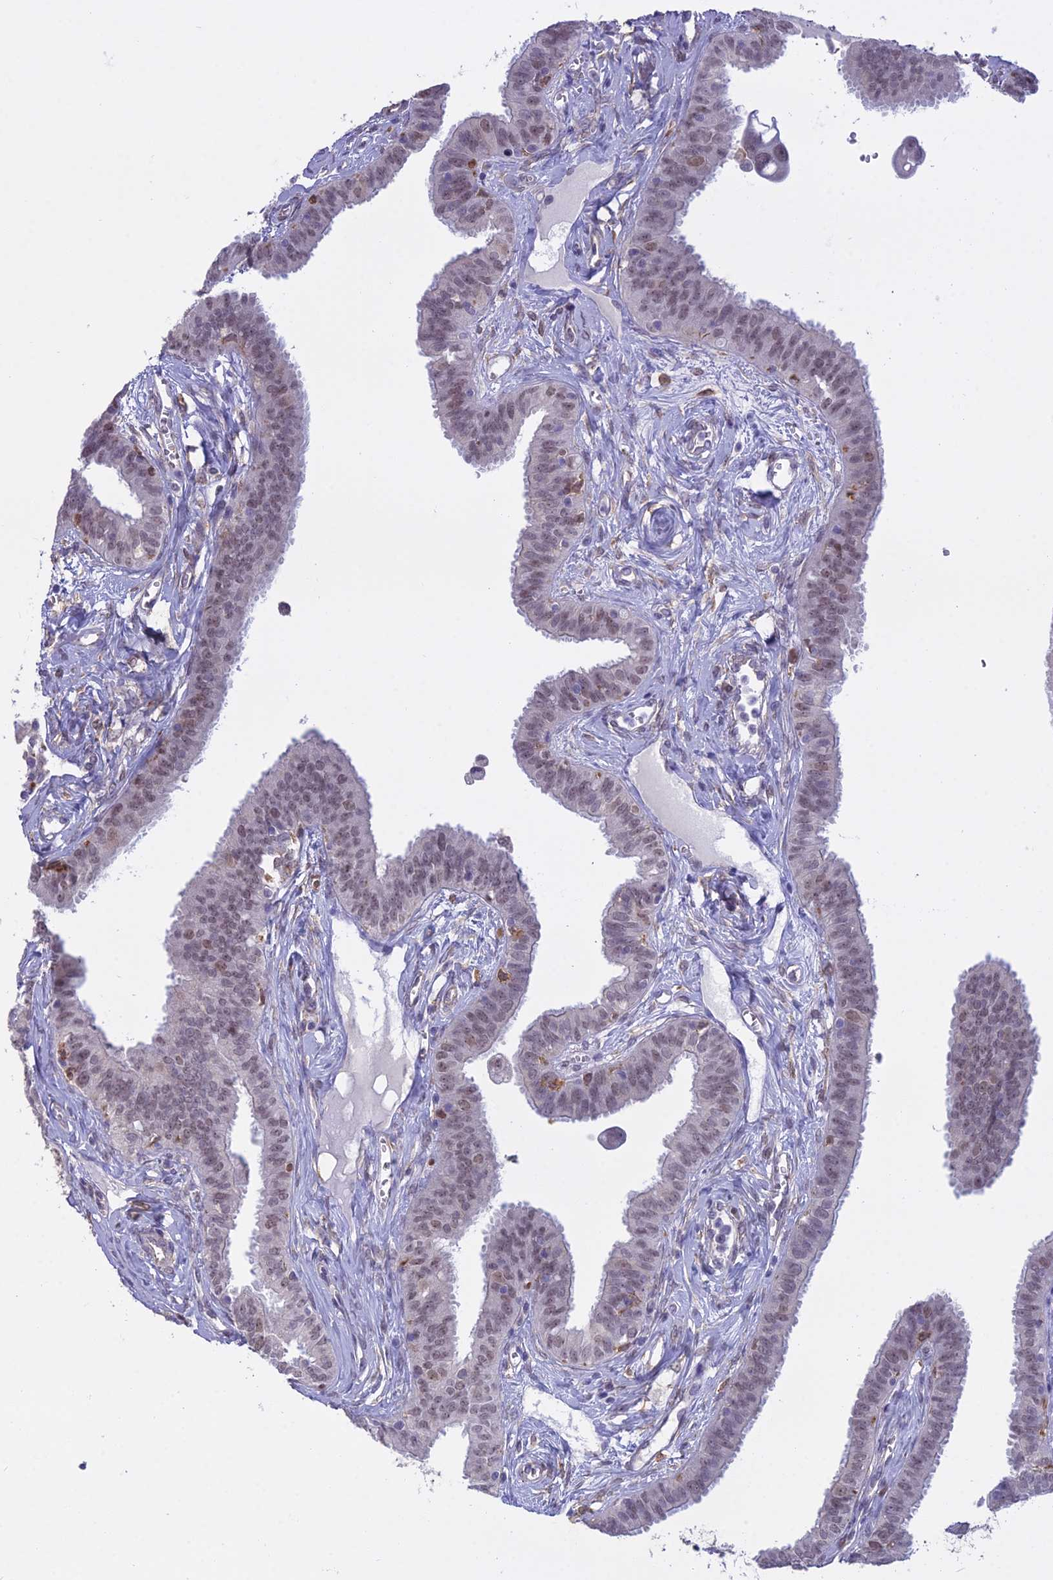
{"staining": {"intensity": "weak", "quantity": "25%-75%", "location": "nuclear"}, "tissue": "fallopian tube", "cell_type": "Glandular cells", "image_type": "normal", "snomed": [{"axis": "morphology", "description": "Normal tissue, NOS"}, {"axis": "morphology", "description": "Carcinoma, NOS"}, {"axis": "topography", "description": "Fallopian tube"}, {"axis": "topography", "description": "Ovary"}], "caption": "Immunohistochemistry of benign fallopian tube exhibits low levels of weak nuclear staining in approximately 25%-75% of glandular cells.", "gene": "BLNK", "patient": {"sex": "female", "age": 59}}